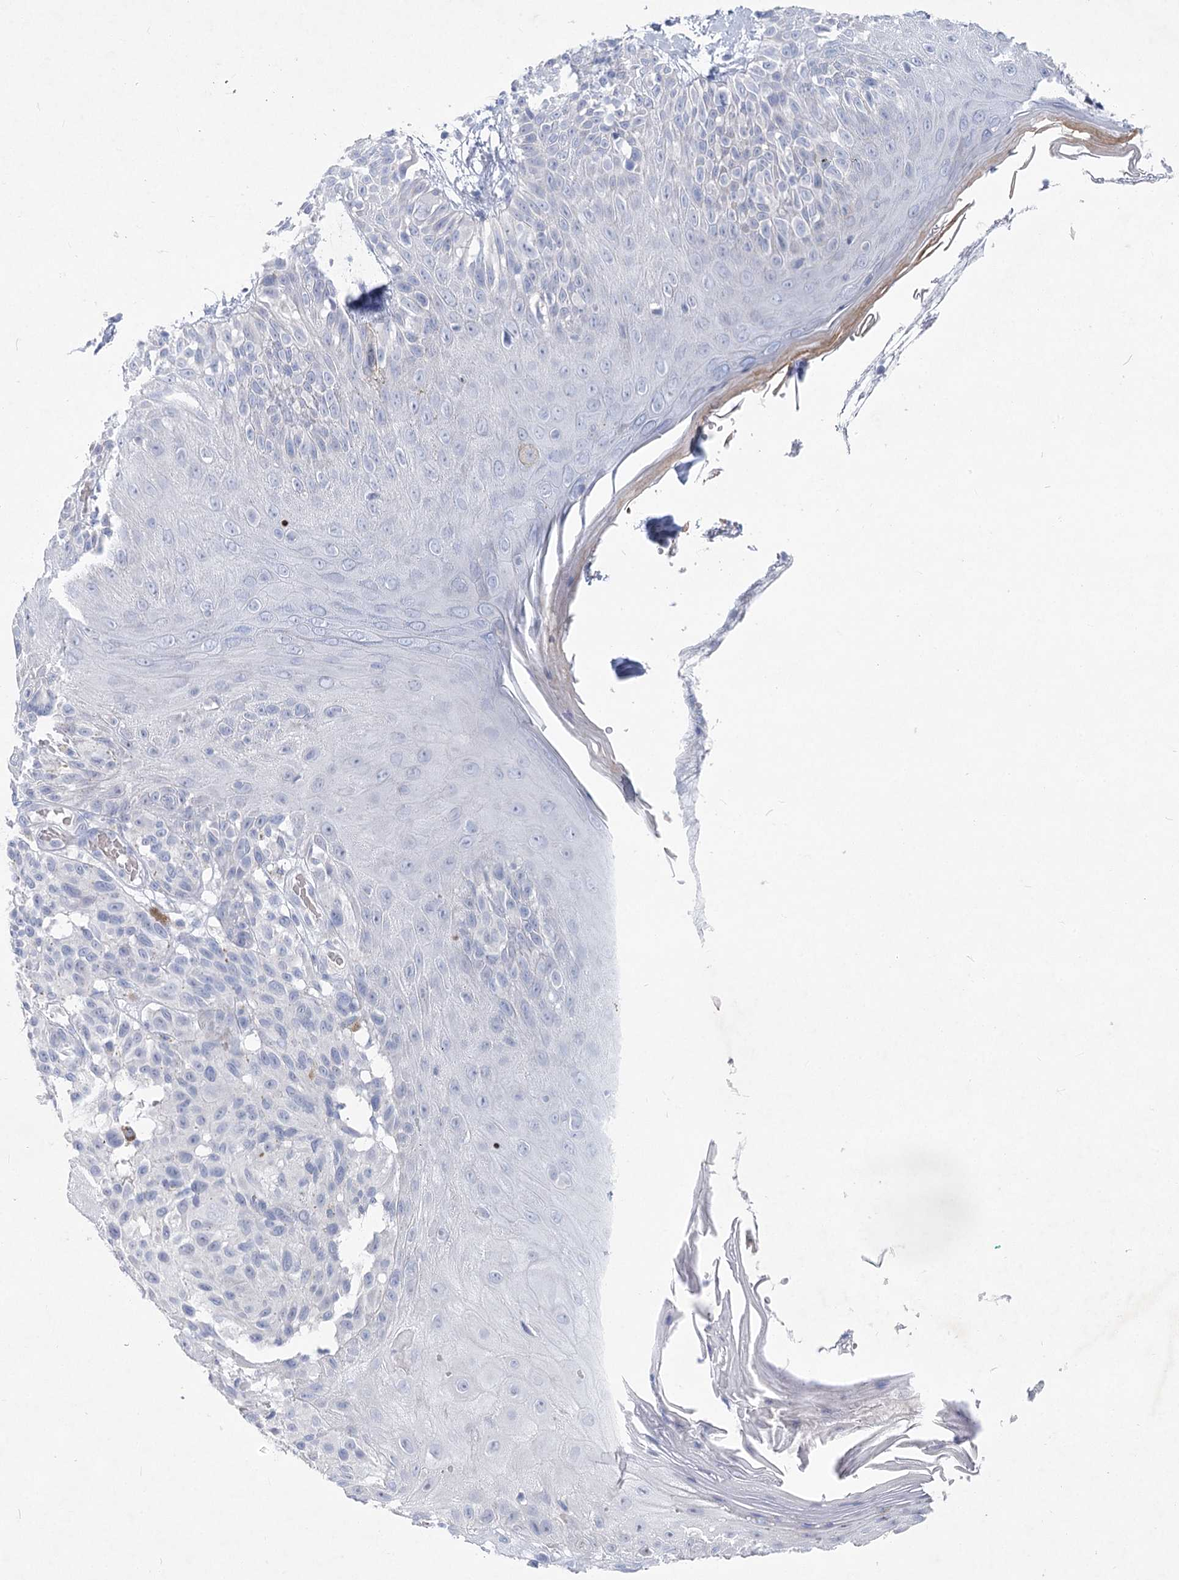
{"staining": {"intensity": "negative", "quantity": "none", "location": "none"}, "tissue": "melanoma", "cell_type": "Tumor cells", "image_type": "cancer", "snomed": [{"axis": "morphology", "description": "Malignant melanoma, NOS"}, {"axis": "topography", "description": "Skin"}], "caption": "A micrograph of melanoma stained for a protein displays no brown staining in tumor cells. The staining is performed using DAB brown chromogen with nuclei counter-stained in using hematoxylin.", "gene": "WDR74", "patient": {"sex": "male", "age": 83}}